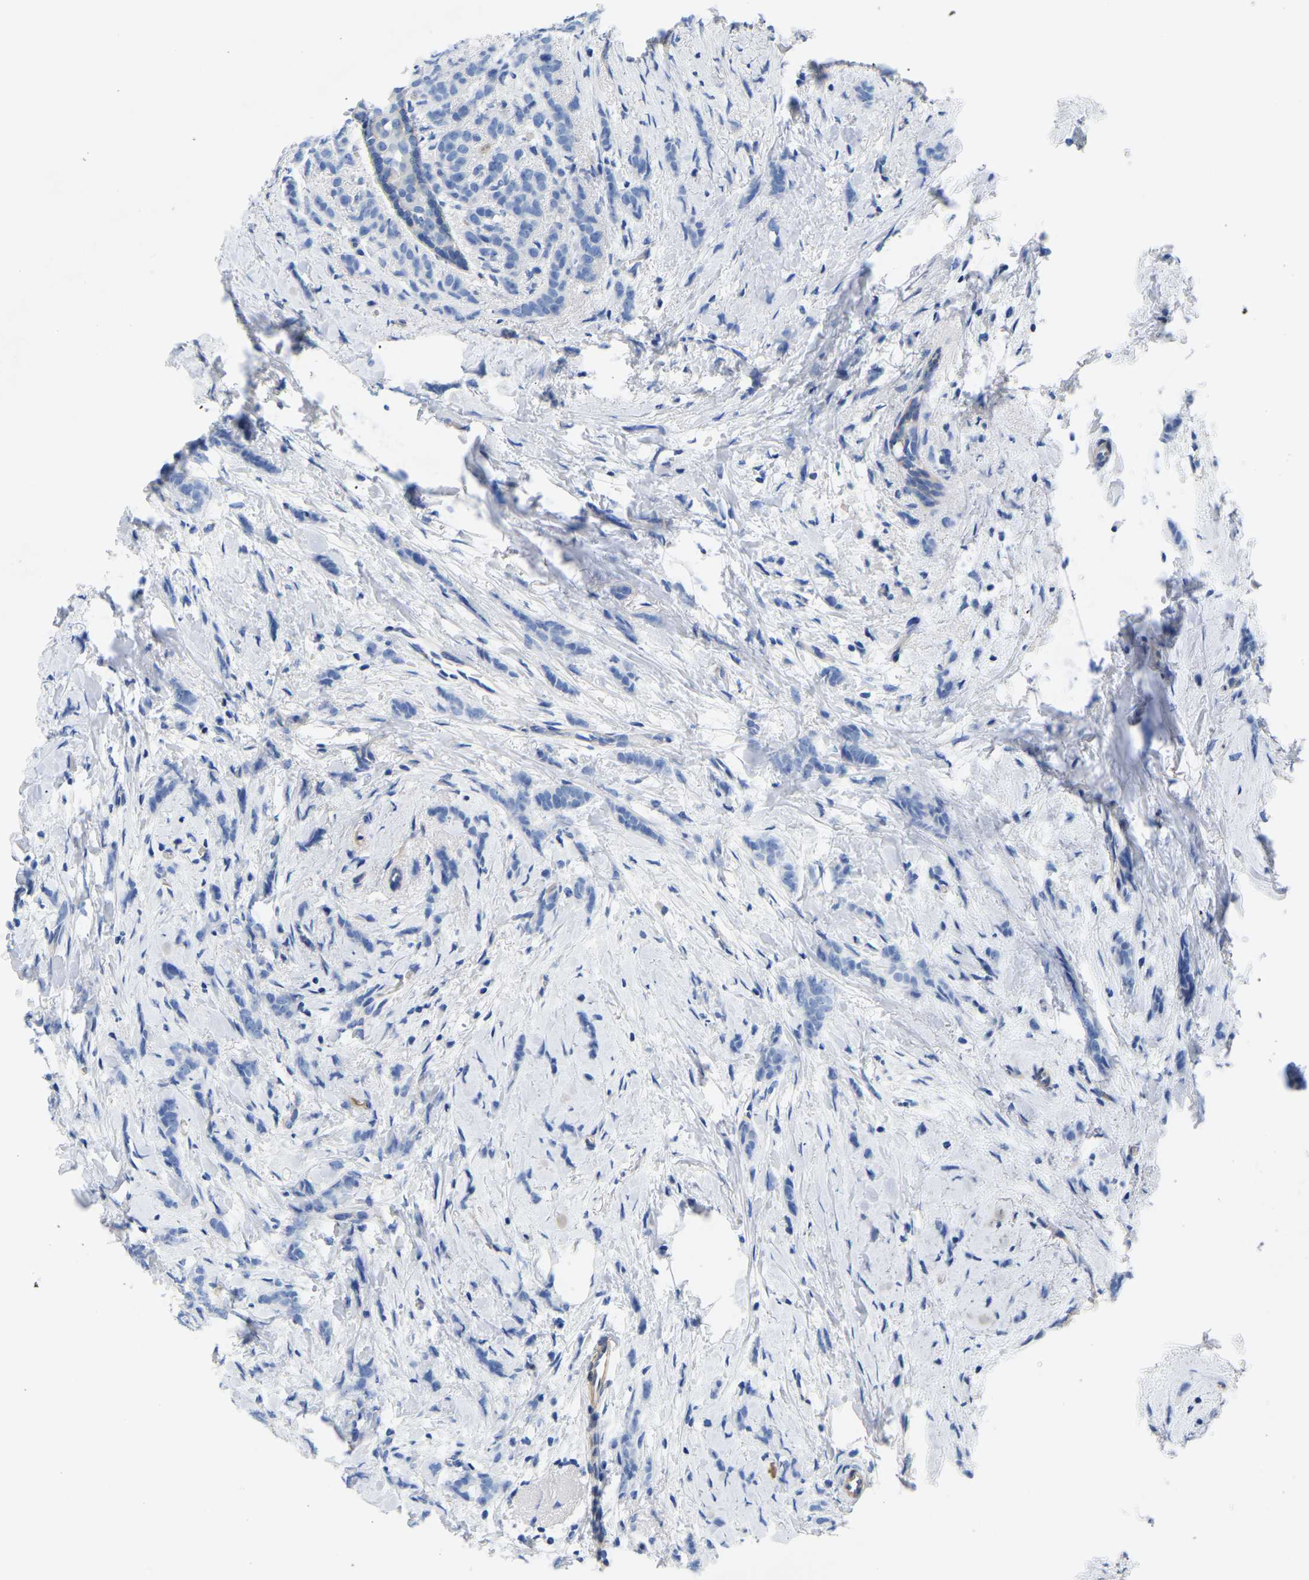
{"staining": {"intensity": "negative", "quantity": "none", "location": "none"}, "tissue": "breast cancer", "cell_type": "Tumor cells", "image_type": "cancer", "snomed": [{"axis": "morphology", "description": "Lobular carcinoma, in situ"}, {"axis": "morphology", "description": "Lobular carcinoma"}, {"axis": "topography", "description": "Breast"}], "caption": "A histopathology image of lobular carcinoma in situ (breast) stained for a protein demonstrates no brown staining in tumor cells.", "gene": "UPK3A", "patient": {"sex": "female", "age": 41}}